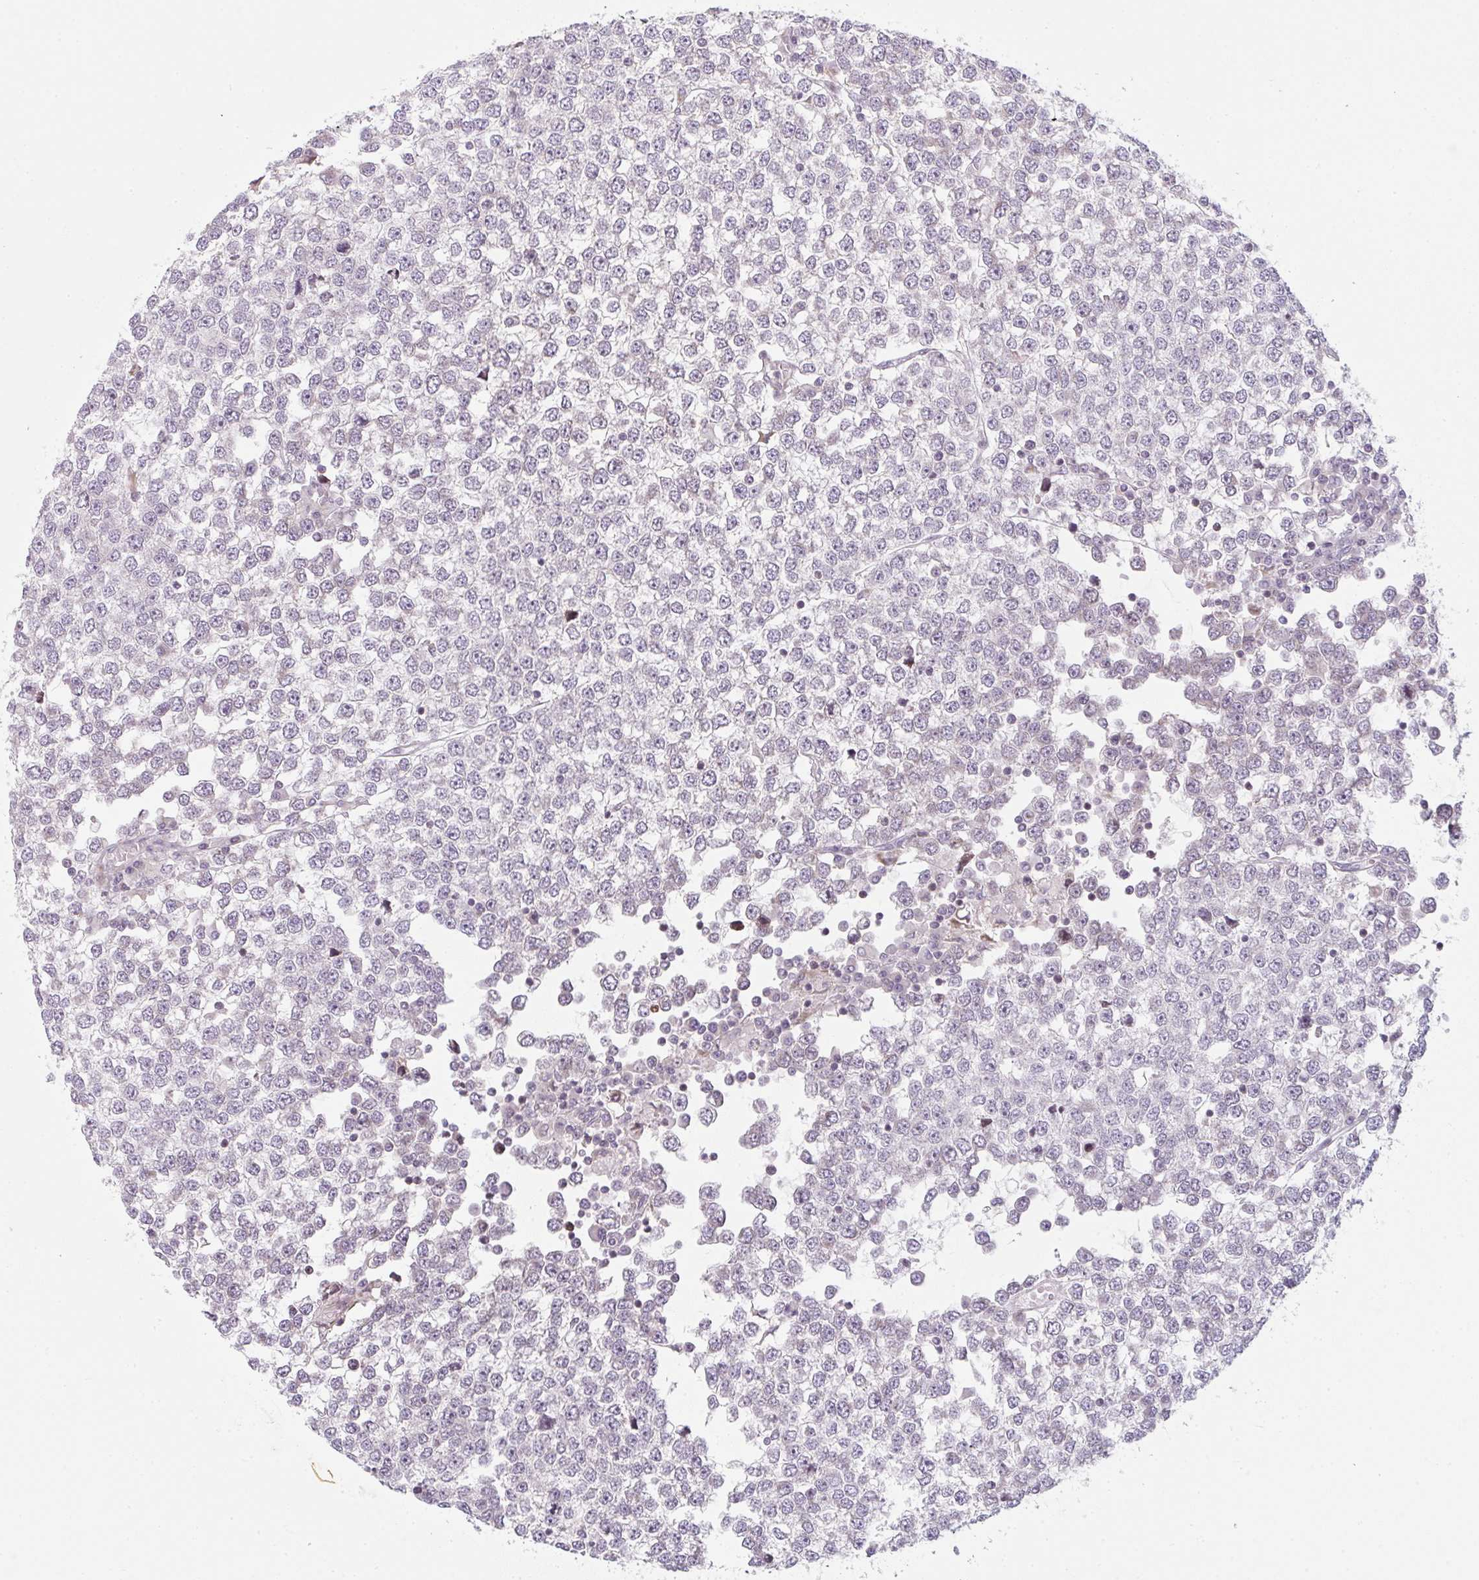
{"staining": {"intensity": "negative", "quantity": "none", "location": "none"}, "tissue": "testis cancer", "cell_type": "Tumor cells", "image_type": "cancer", "snomed": [{"axis": "morphology", "description": "Seminoma, NOS"}, {"axis": "topography", "description": "Testis"}], "caption": "Protein analysis of testis seminoma demonstrates no significant staining in tumor cells.", "gene": "TMEM237", "patient": {"sex": "male", "age": 65}}